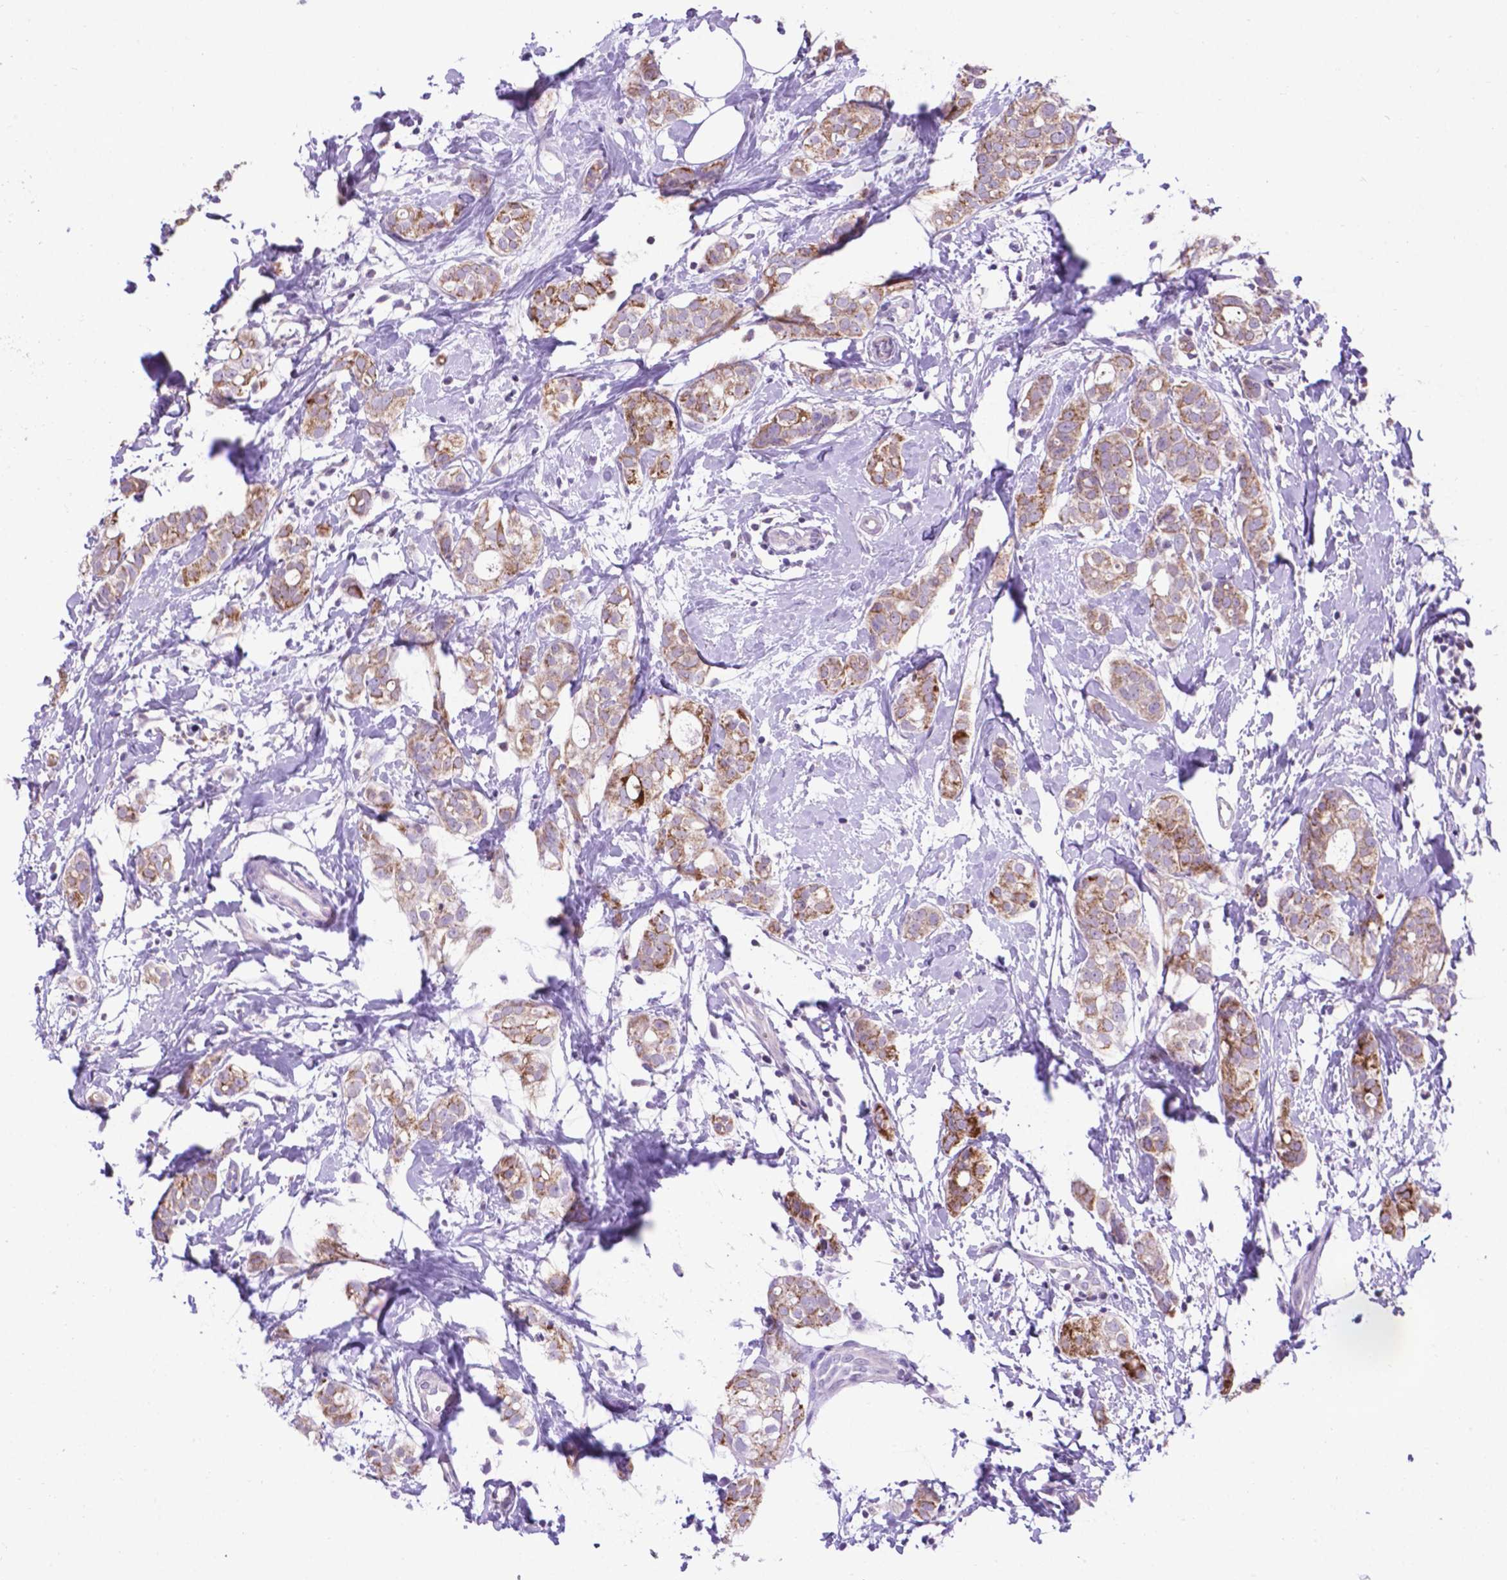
{"staining": {"intensity": "moderate", "quantity": ">75%", "location": "cytoplasmic/membranous"}, "tissue": "breast cancer", "cell_type": "Tumor cells", "image_type": "cancer", "snomed": [{"axis": "morphology", "description": "Duct carcinoma"}, {"axis": "topography", "description": "Breast"}], "caption": "Invasive ductal carcinoma (breast) was stained to show a protein in brown. There is medium levels of moderate cytoplasmic/membranous positivity in approximately >75% of tumor cells.", "gene": "POU3F3", "patient": {"sex": "female", "age": 40}}